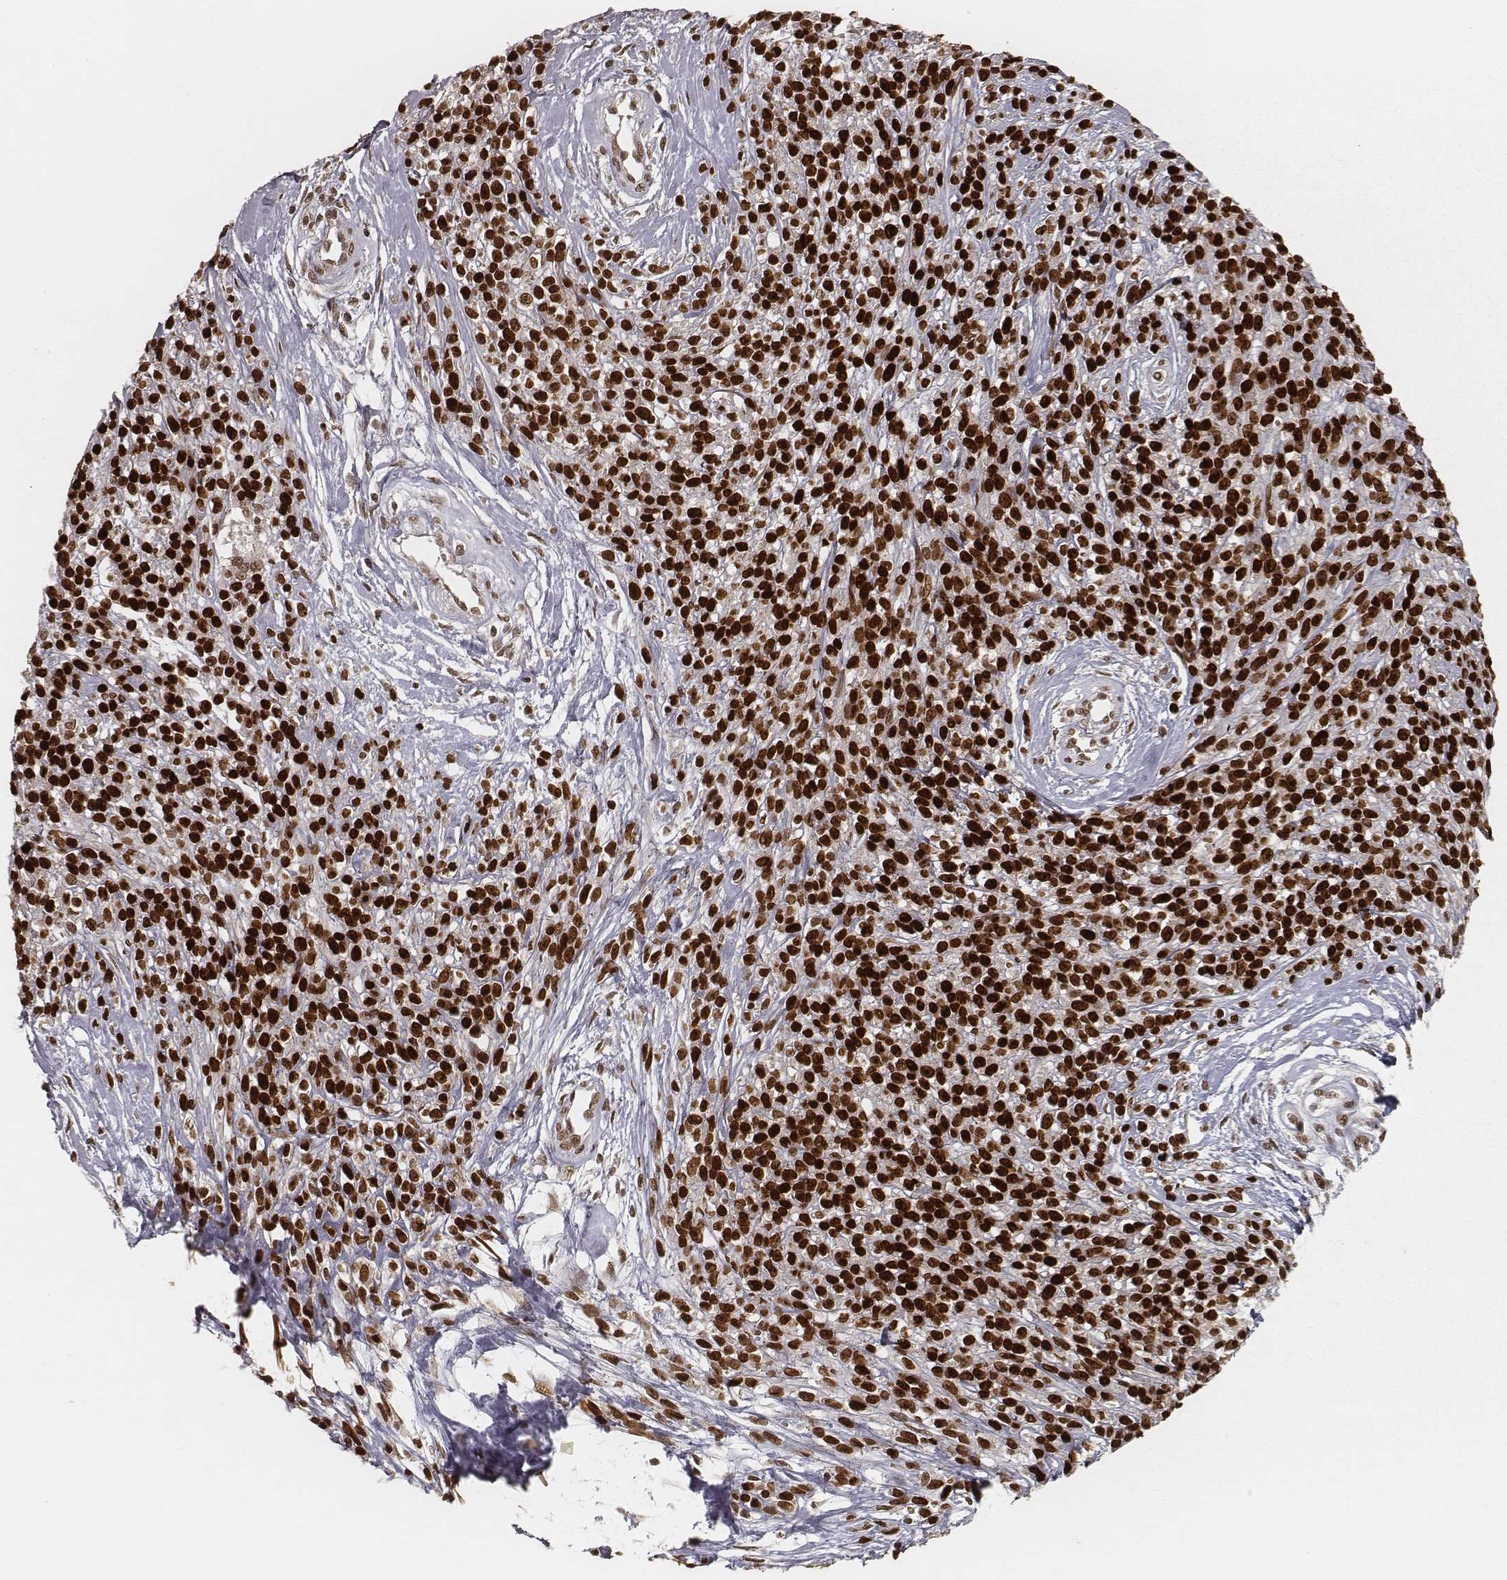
{"staining": {"intensity": "strong", "quantity": ">75%", "location": "nuclear"}, "tissue": "melanoma", "cell_type": "Tumor cells", "image_type": "cancer", "snomed": [{"axis": "morphology", "description": "Malignant melanoma, NOS"}, {"axis": "topography", "description": "Skin"}, {"axis": "topography", "description": "Skin of trunk"}], "caption": "A high amount of strong nuclear staining is appreciated in approximately >75% of tumor cells in melanoma tissue. The protein of interest is stained brown, and the nuclei are stained in blue (DAB (3,3'-diaminobenzidine) IHC with brightfield microscopy, high magnification).", "gene": "HMGA2", "patient": {"sex": "male", "age": 74}}